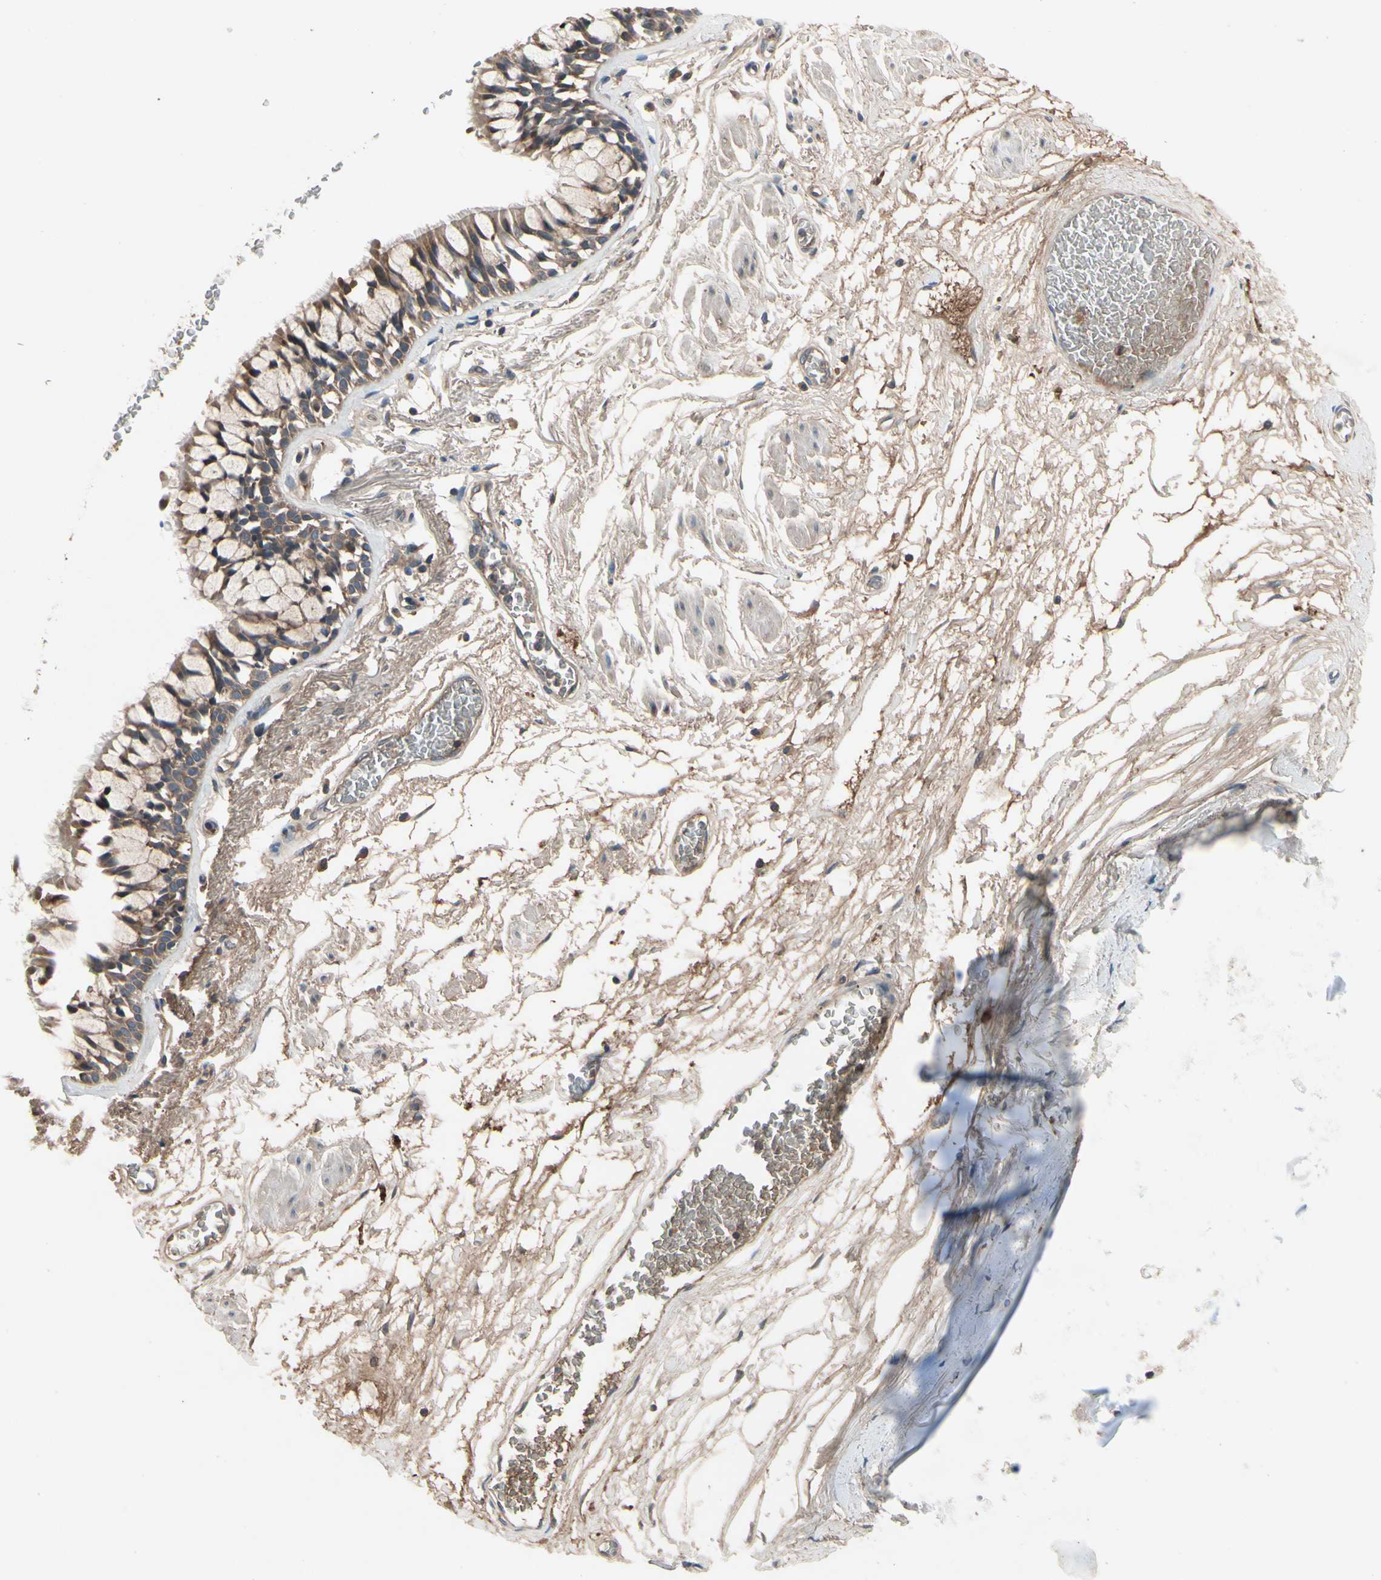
{"staining": {"intensity": "weak", "quantity": ">75%", "location": "cytoplasmic/membranous"}, "tissue": "bronchus", "cell_type": "Respiratory epithelial cells", "image_type": "normal", "snomed": [{"axis": "morphology", "description": "Normal tissue, NOS"}, {"axis": "topography", "description": "Bronchus"}], "caption": "DAB (3,3'-diaminobenzidine) immunohistochemical staining of unremarkable human bronchus reveals weak cytoplasmic/membranous protein expression in approximately >75% of respiratory epithelial cells.", "gene": "IL1RL1", "patient": {"sex": "male", "age": 66}}